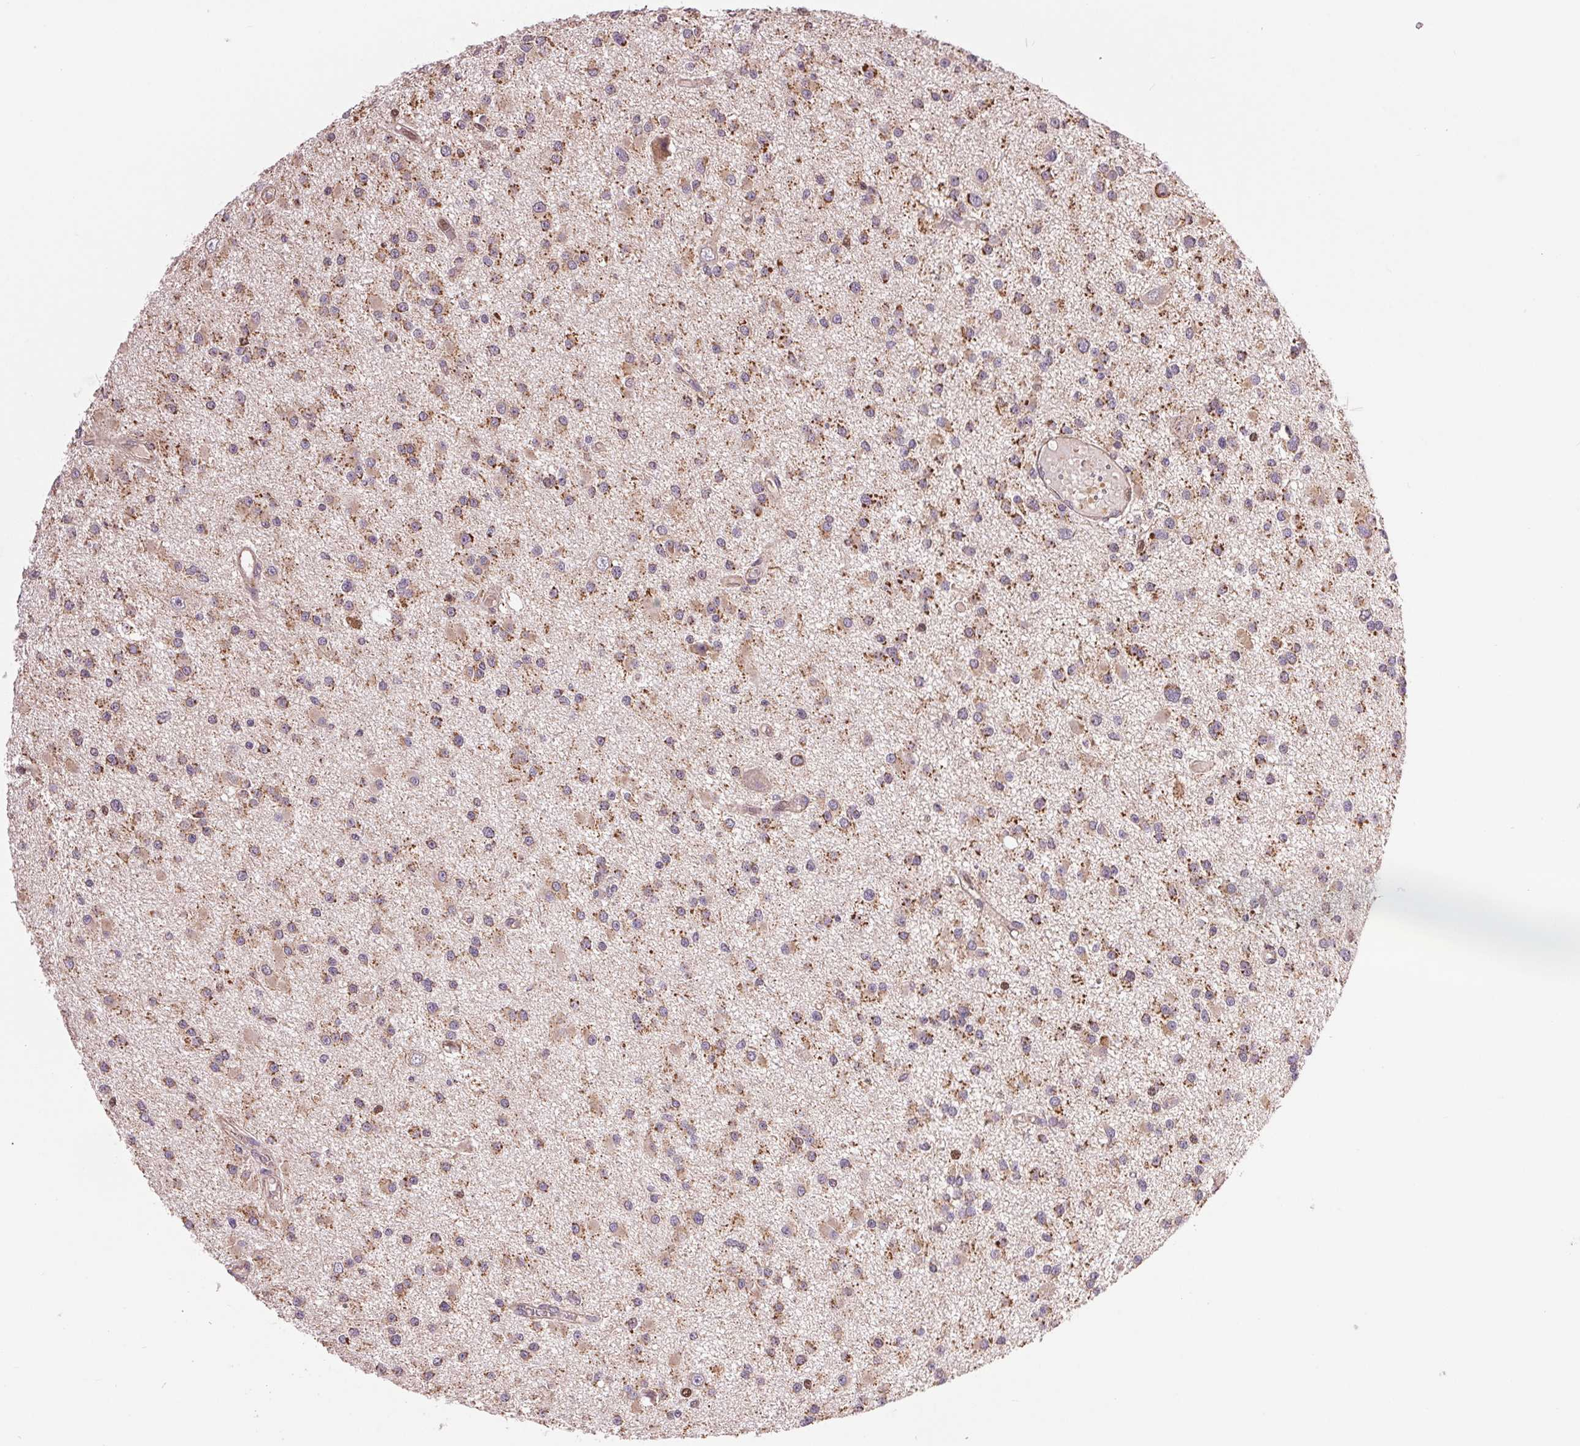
{"staining": {"intensity": "moderate", "quantity": ">75%", "location": "cytoplasmic/membranous"}, "tissue": "glioma", "cell_type": "Tumor cells", "image_type": "cancer", "snomed": [{"axis": "morphology", "description": "Glioma, malignant, High grade"}, {"axis": "topography", "description": "Brain"}], "caption": "Brown immunohistochemical staining in human glioma reveals moderate cytoplasmic/membranous staining in about >75% of tumor cells. The staining is performed using DAB brown chromogen to label protein expression. The nuclei are counter-stained blue using hematoxylin.", "gene": "DGUOK", "patient": {"sex": "male", "age": 54}}